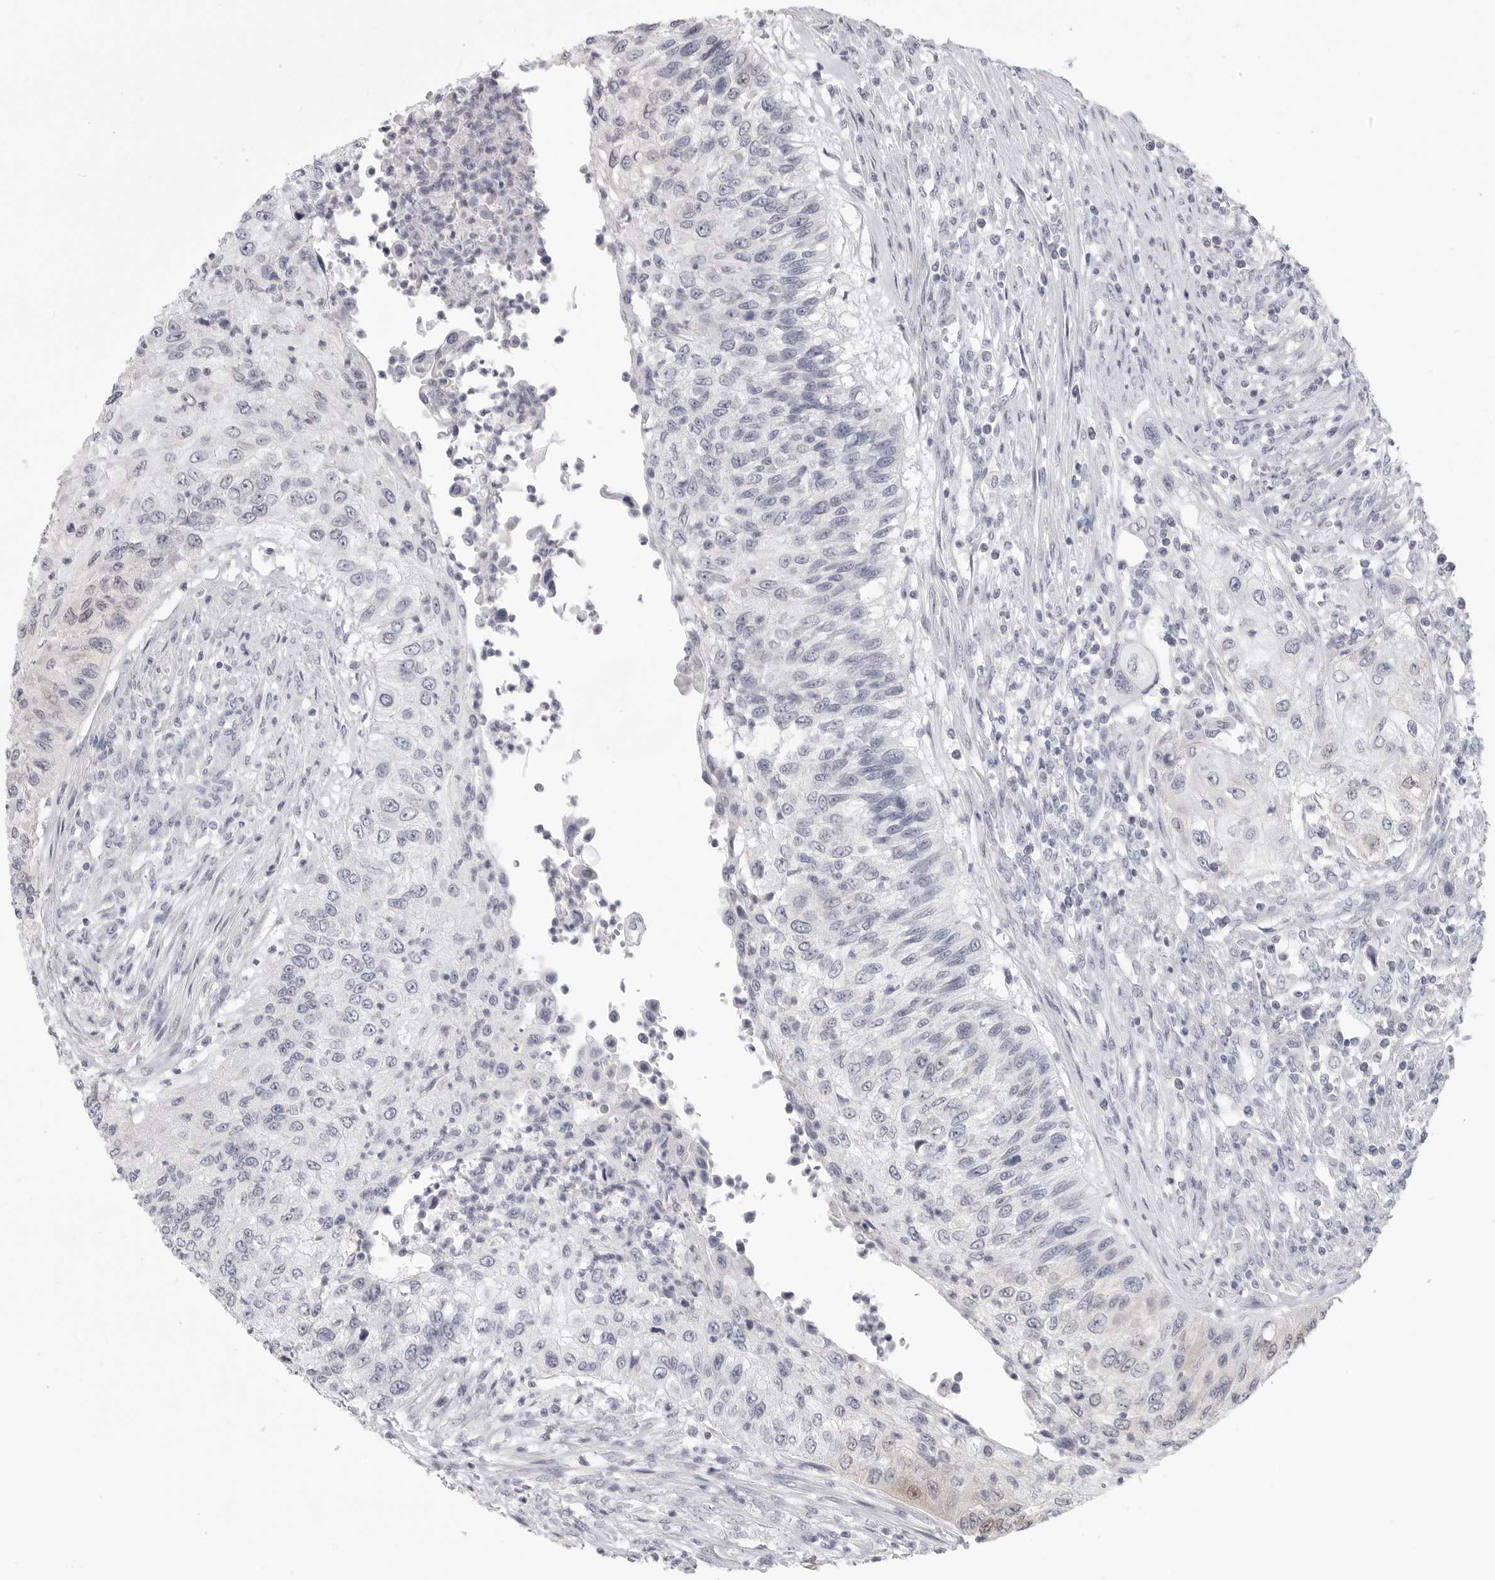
{"staining": {"intensity": "negative", "quantity": "none", "location": "none"}, "tissue": "urothelial cancer", "cell_type": "Tumor cells", "image_type": "cancer", "snomed": [{"axis": "morphology", "description": "Urothelial carcinoma, High grade"}, {"axis": "topography", "description": "Urinary bladder"}], "caption": "Tumor cells are negative for protein expression in human urothelial carcinoma (high-grade).", "gene": "HMGCS2", "patient": {"sex": "female", "age": 60}}